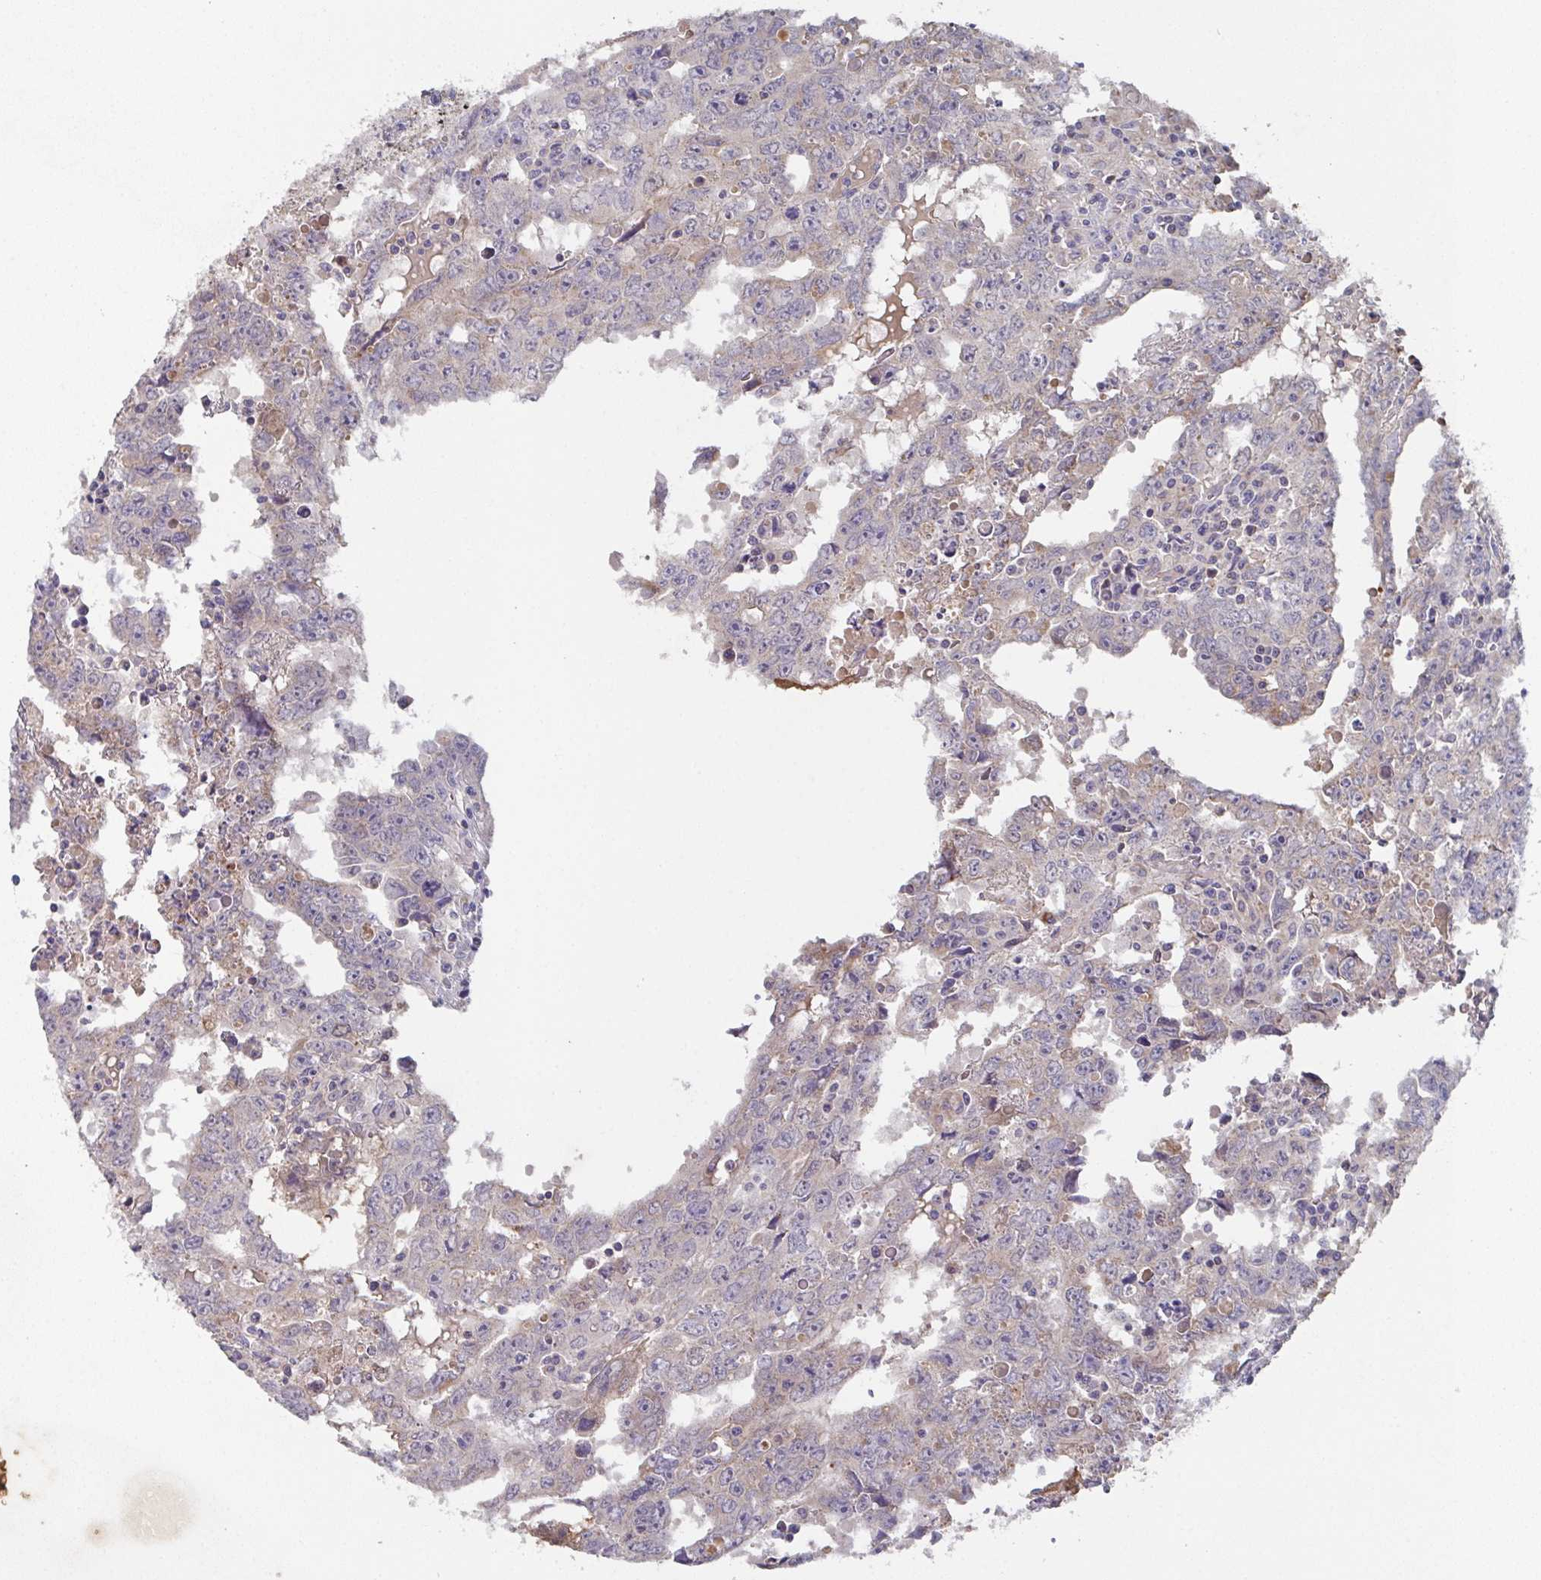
{"staining": {"intensity": "negative", "quantity": "none", "location": "none"}, "tissue": "testis cancer", "cell_type": "Tumor cells", "image_type": "cancer", "snomed": [{"axis": "morphology", "description": "Carcinoma, Embryonal, NOS"}, {"axis": "topography", "description": "Testis"}], "caption": "High magnification brightfield microscopy of testis cancer stained with DAB (3,3'-diaminobenzidine) (brown) and counterstained with hematoxylin (blue): tumor cells show no significant expression. (DAB (3,3'-diaminobenzidine) immunohistochemistry (IHC), high magnification).", "gene": "MT-ND3", "patient": {"sex": "male", "age": 22}}